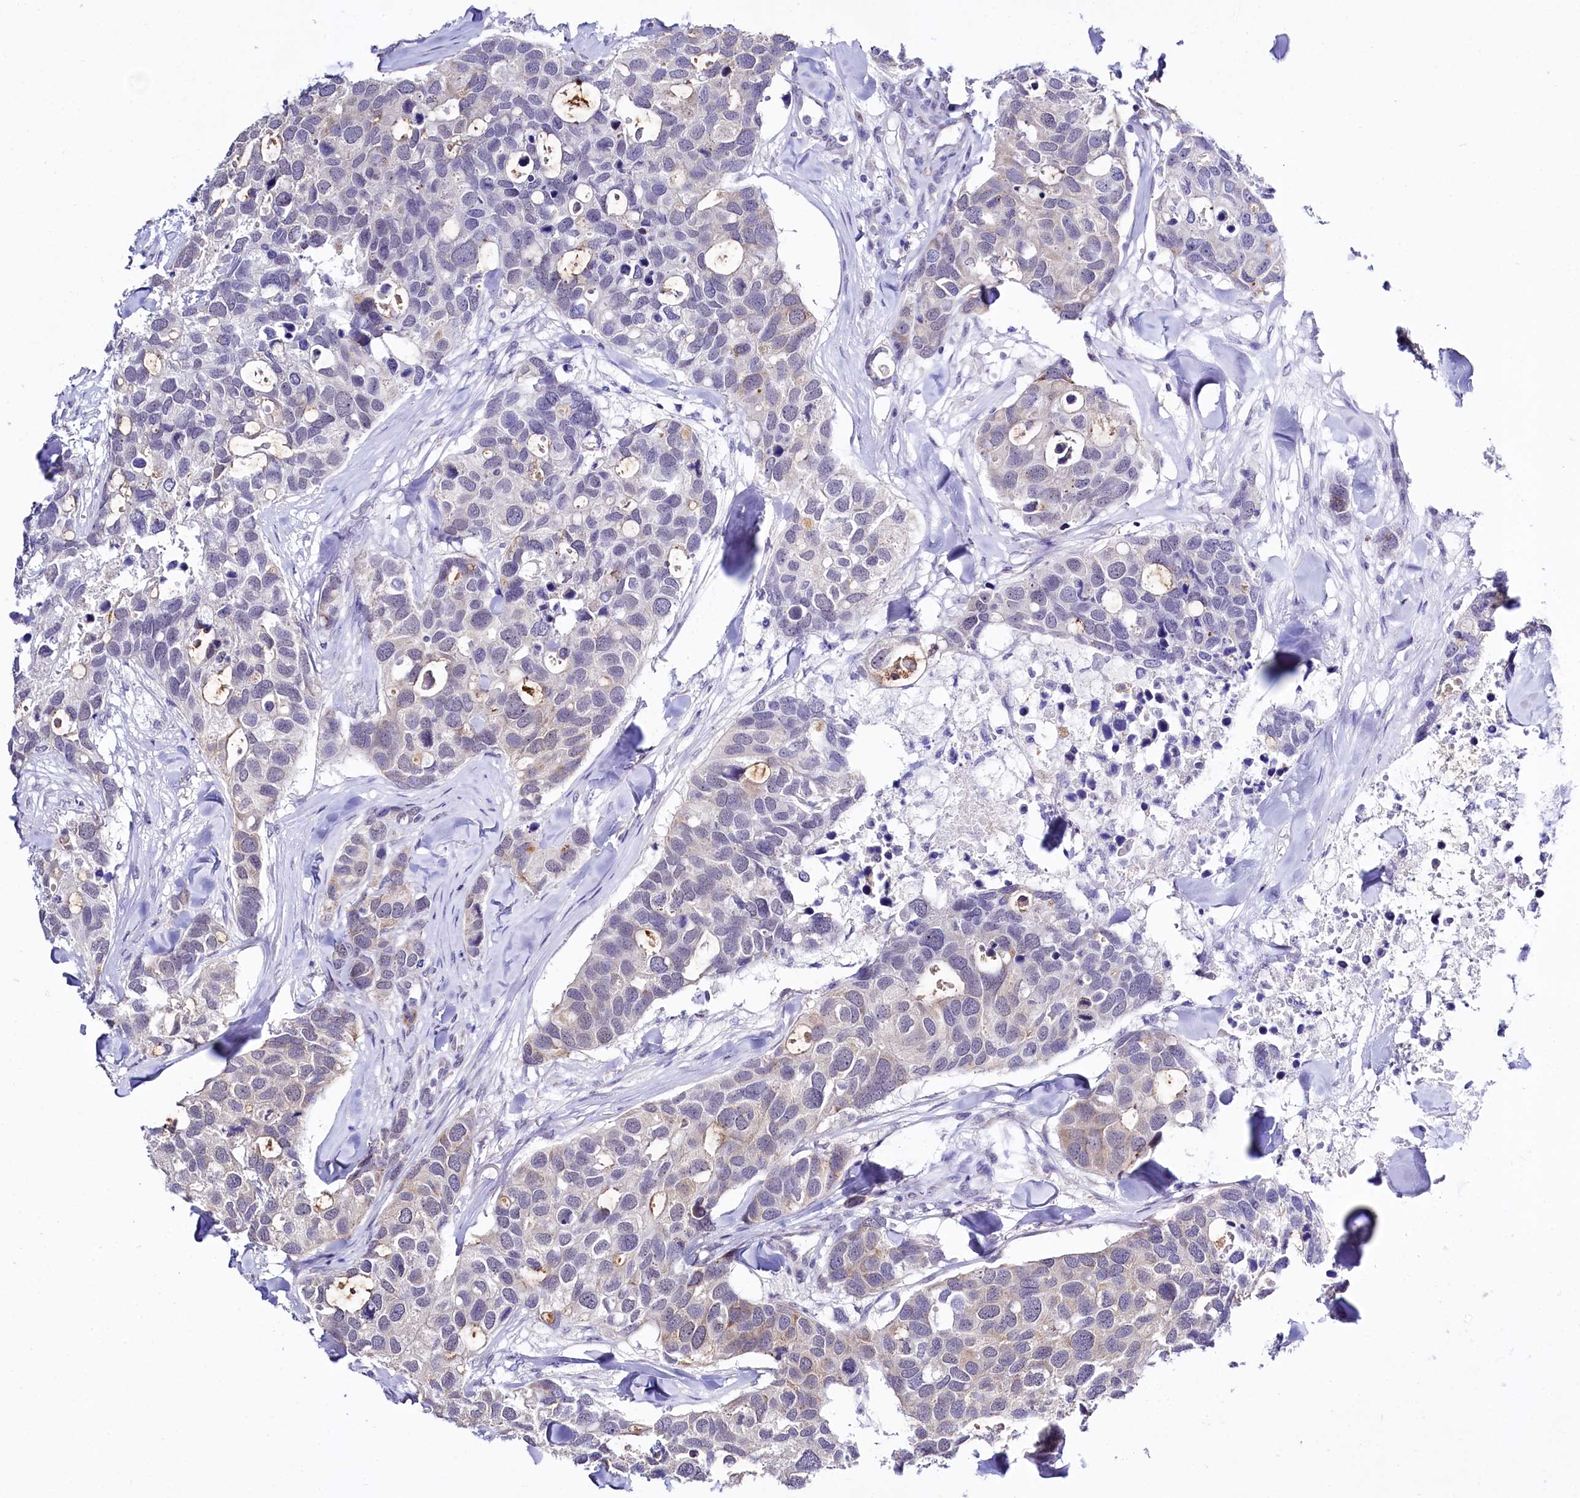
{"staining": {"intensity": "negative", "quantity": "none", "location": "none"}, "tissue": "breast cancer", "cell_type": "Tumor cells", "image_type": "cancer", "snomed": [{"axis": "morphology", "description": "Duct carcinoma"}, {"axis": "topography", "description": "Breast"}], "caption": "Immunohistochemical staining of human breast cancer demonstrates no significant staining in tumor cells.", "gene": "SPATS2", "patient": {"sex": "female", "age": 83}}